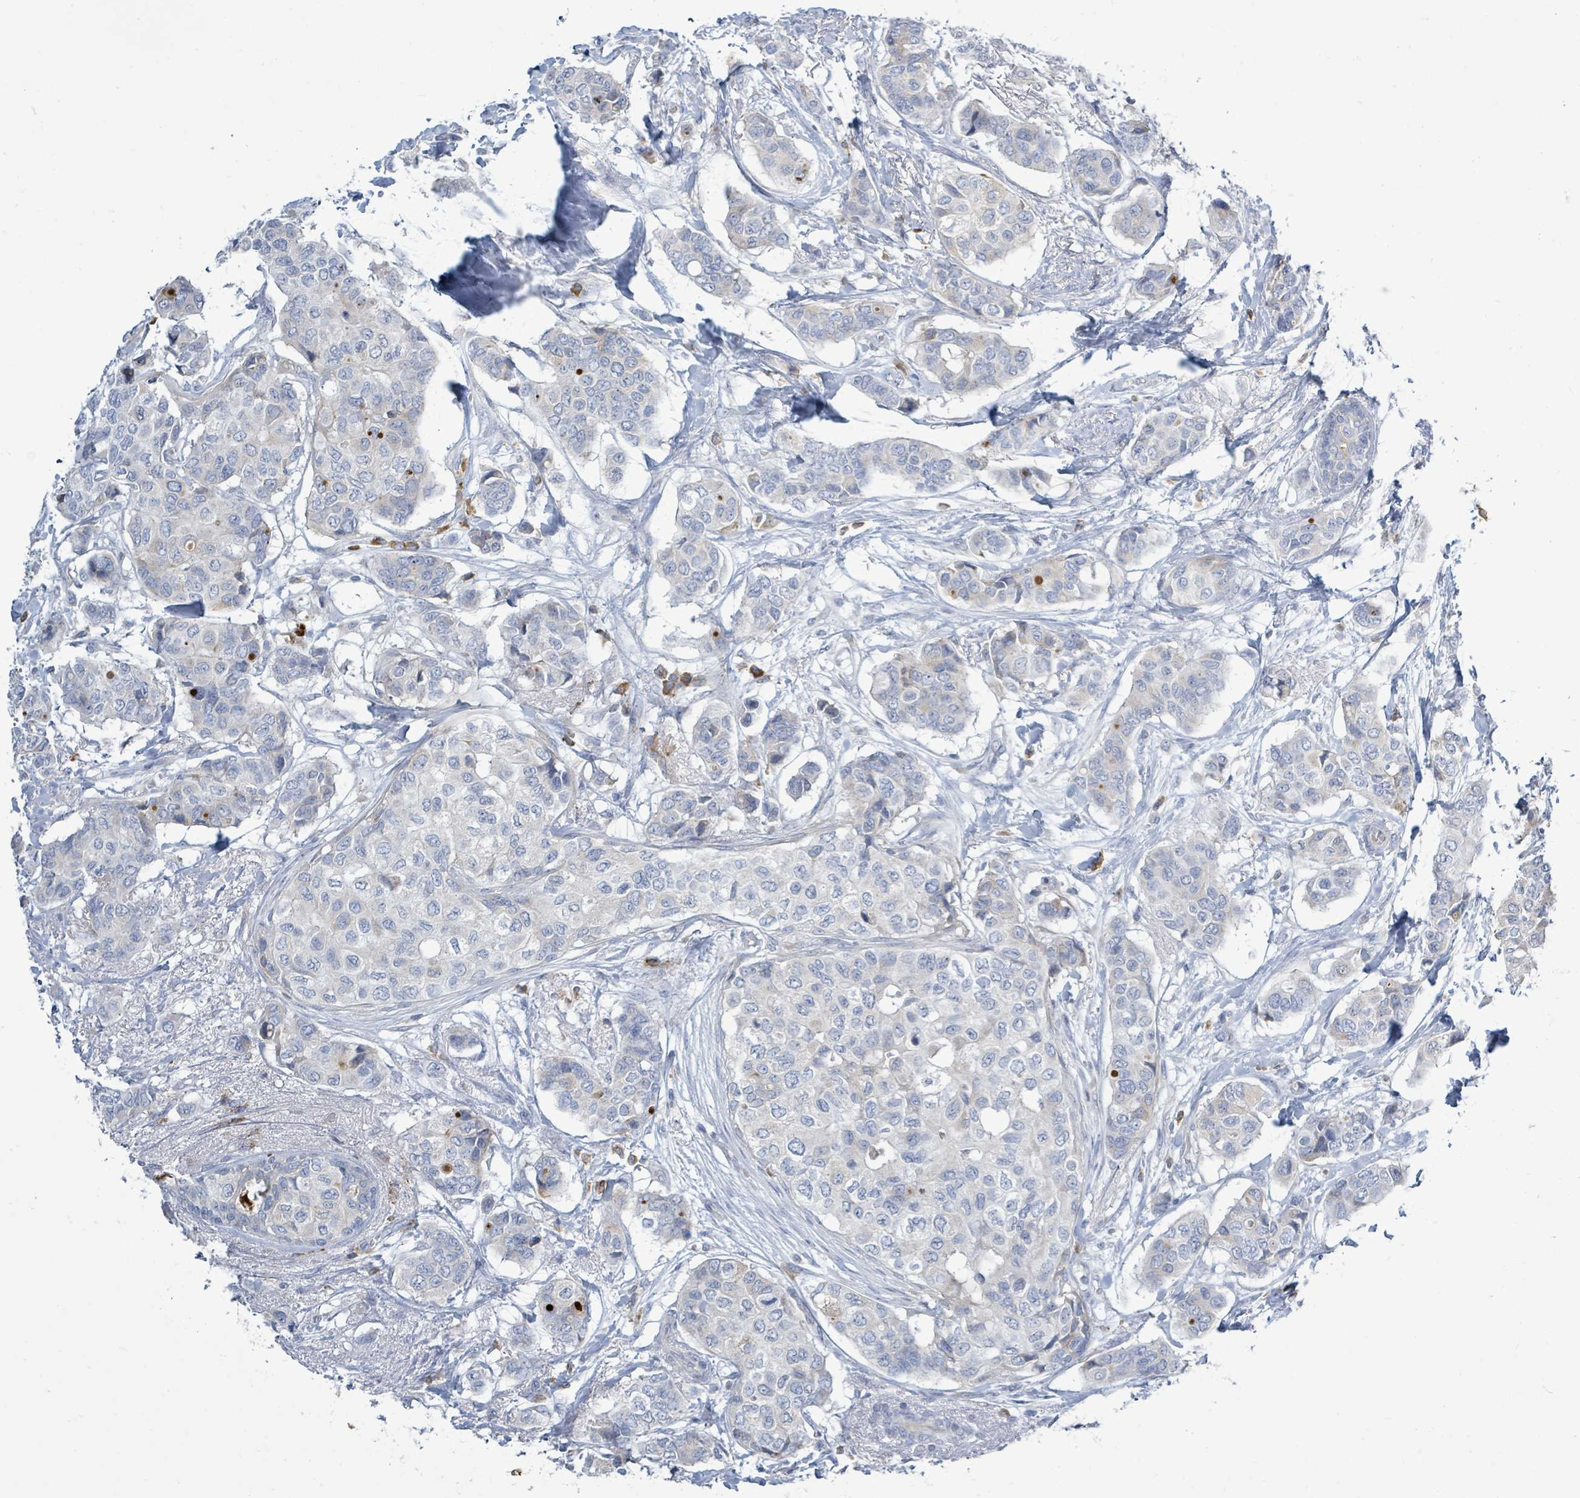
{"staining": {"intensity": "negative", "quantity": "none", "location": "none"}, "tissue": "breast cancer", "cell_type": "Tumor cells", "image_type": "cancer", "snomed": [{"axis": "morphology", "description": "Lobular carcinoma"}, {"axis": "topography", "description": "Breast"}], "caption": "This is an immunohistochemistry (IHC) histopathology image of human breast cancer. There is no positivity in tumor cells.", "gene": "SIRPB1", "patient": {"sex": "female", "age": 51}}